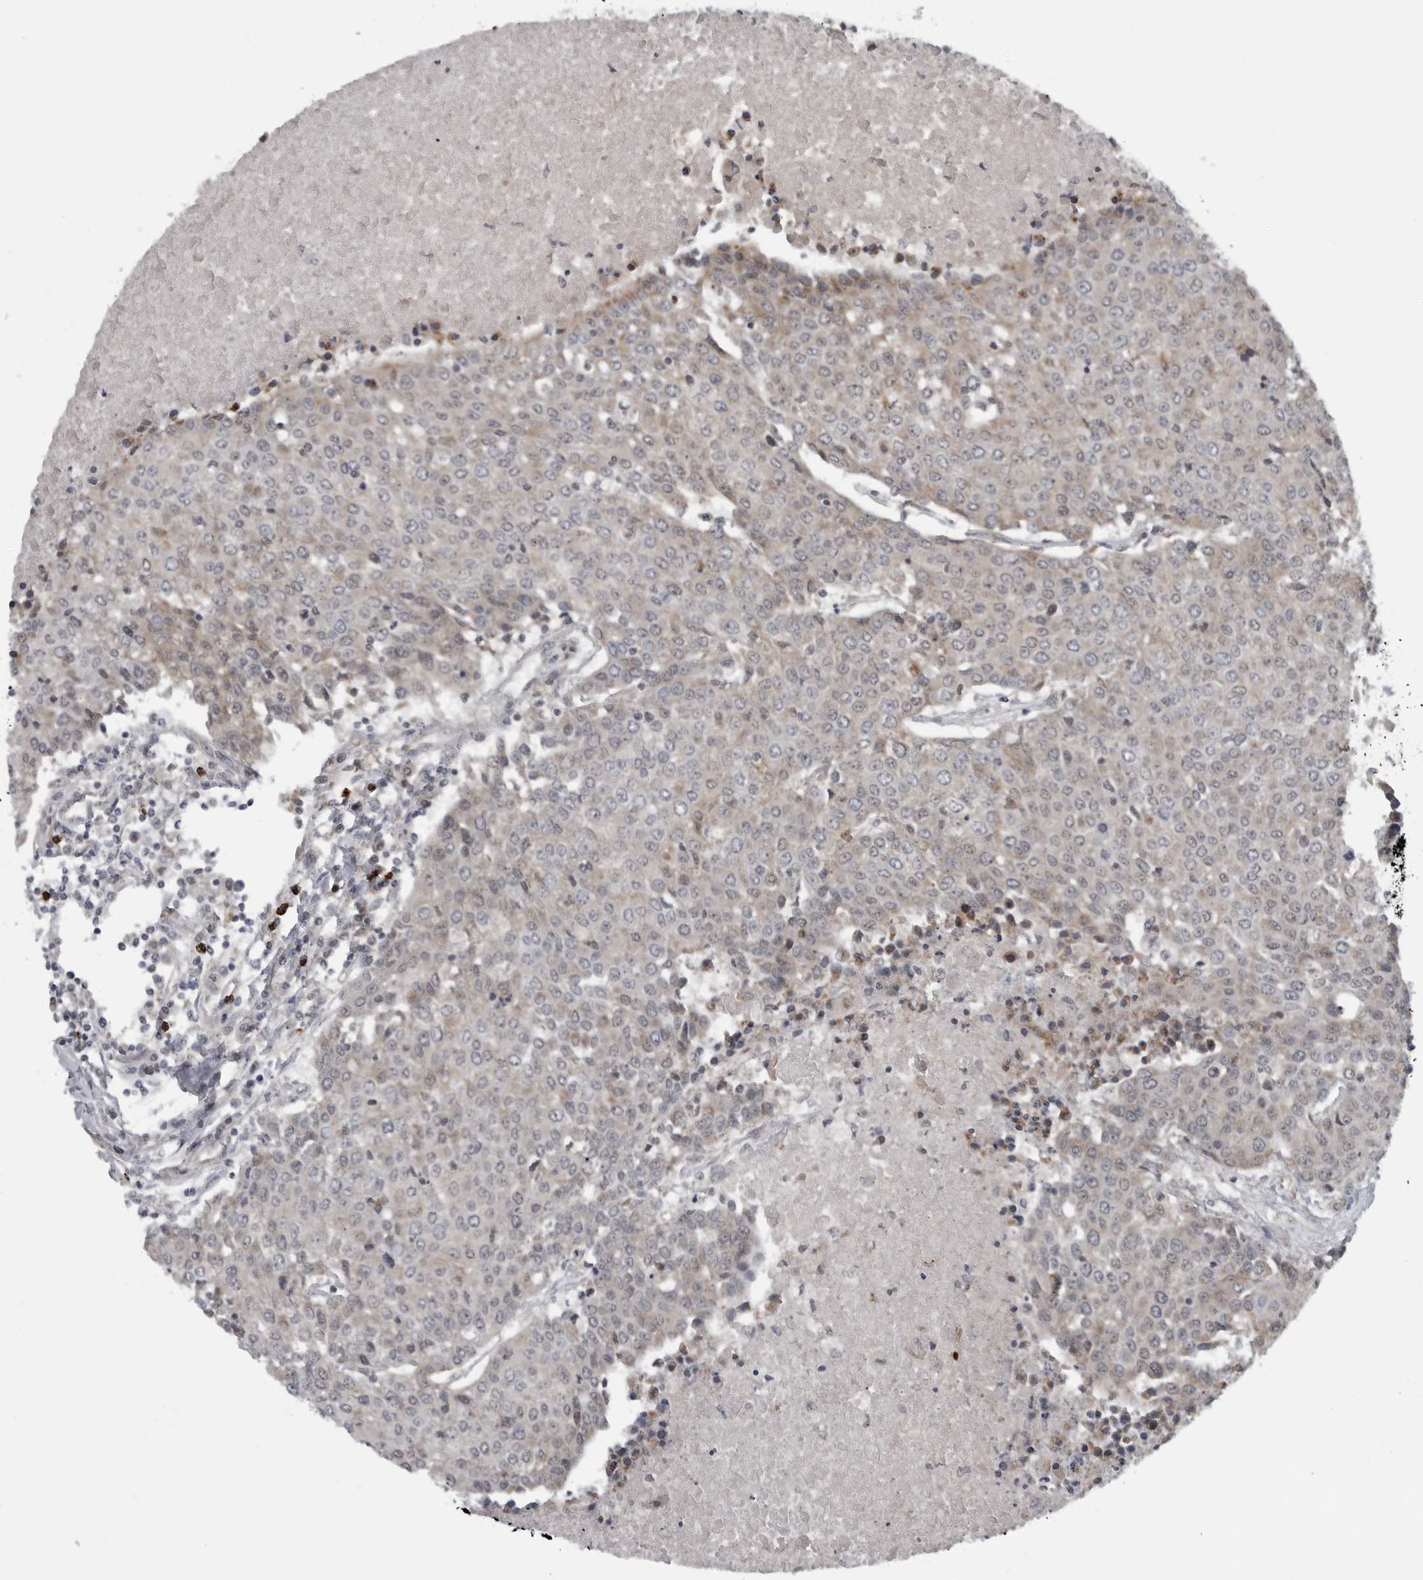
{"staining": {"intensity": "weak", "quantity": "25%-75%", "location": "cytoplasmic/membranous"}, "tissue": "urothelial cancer", "cell_type": "Tumor cells", "image_type": "cancer", "snomed": [{"axis": "morphology", "description": "Urothelial carcinoma, High grade"}, {"axis": "topography", "description": "Urinary bladder"}], "caption": "An image of human urothelial cancer stained for a protein exhibits weak cytoplasmic/membranous brown staining in tumor cells. (IHC, brightfield microscopy, high magnification).", "gene": "FAAP100", "patient": {"sex": "female", "age": 85}}